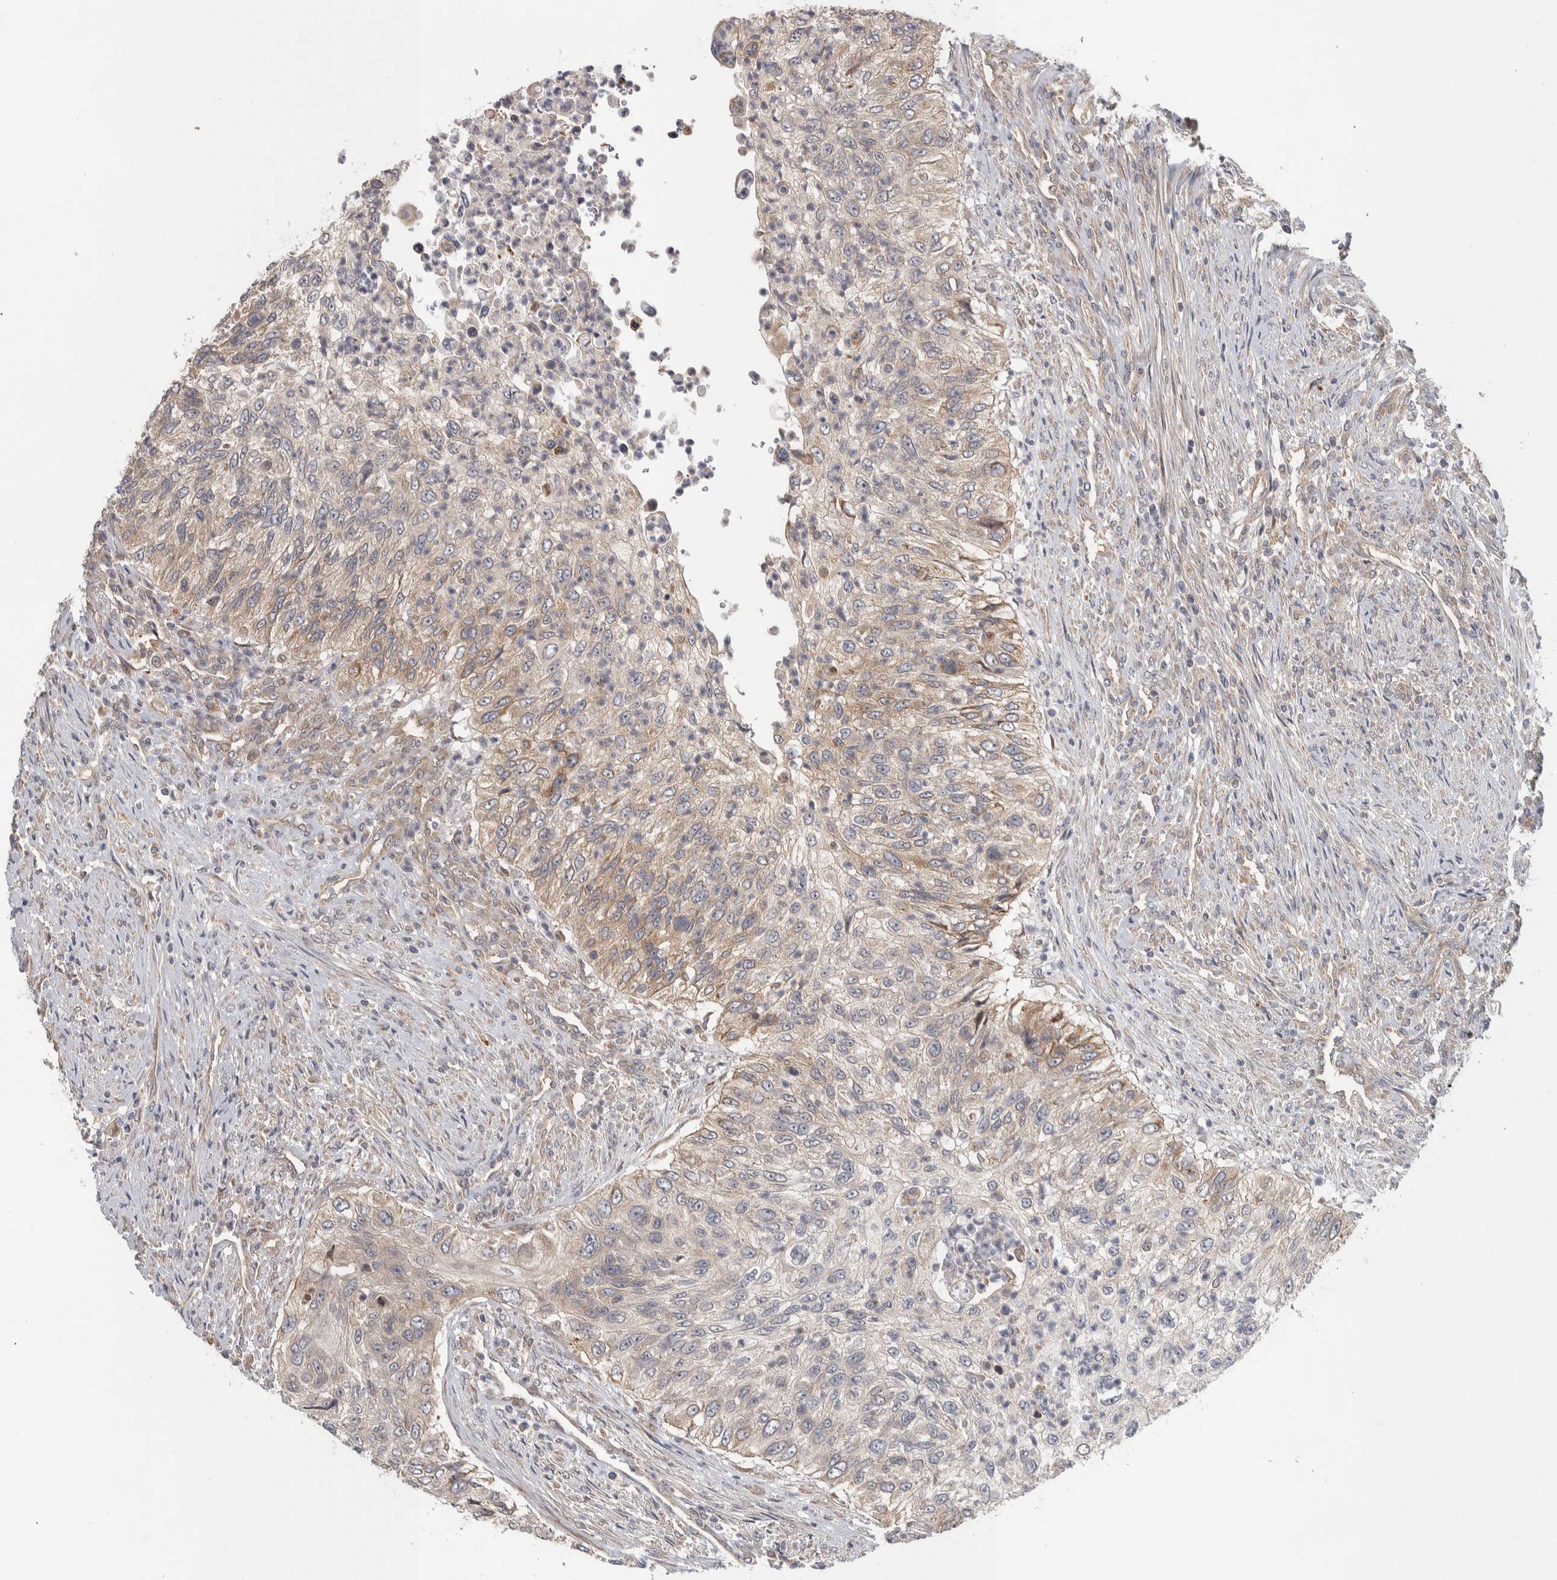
{"staining": {"intensity": "weak", "quantity": "25%-75%", "location": "cytoplasmic/membranous"}, "tissue": "urothelial cancer", "cell_type": "Tumor cells", "image_type": "cancer", "snomed": [{"axis": "morphology", "description": "Urothelial carcinoma, High grade"}, {"axis": "topography", "description": "Urinary bladder"}], "caption": "The image reveals staining of urothelial cancer, revealing weak cytoplasmic/membranous protein positivity (brown color) within tumor cells.", "gene": "TBC1D31", "patient": {"sex": "female", "age": 60}}